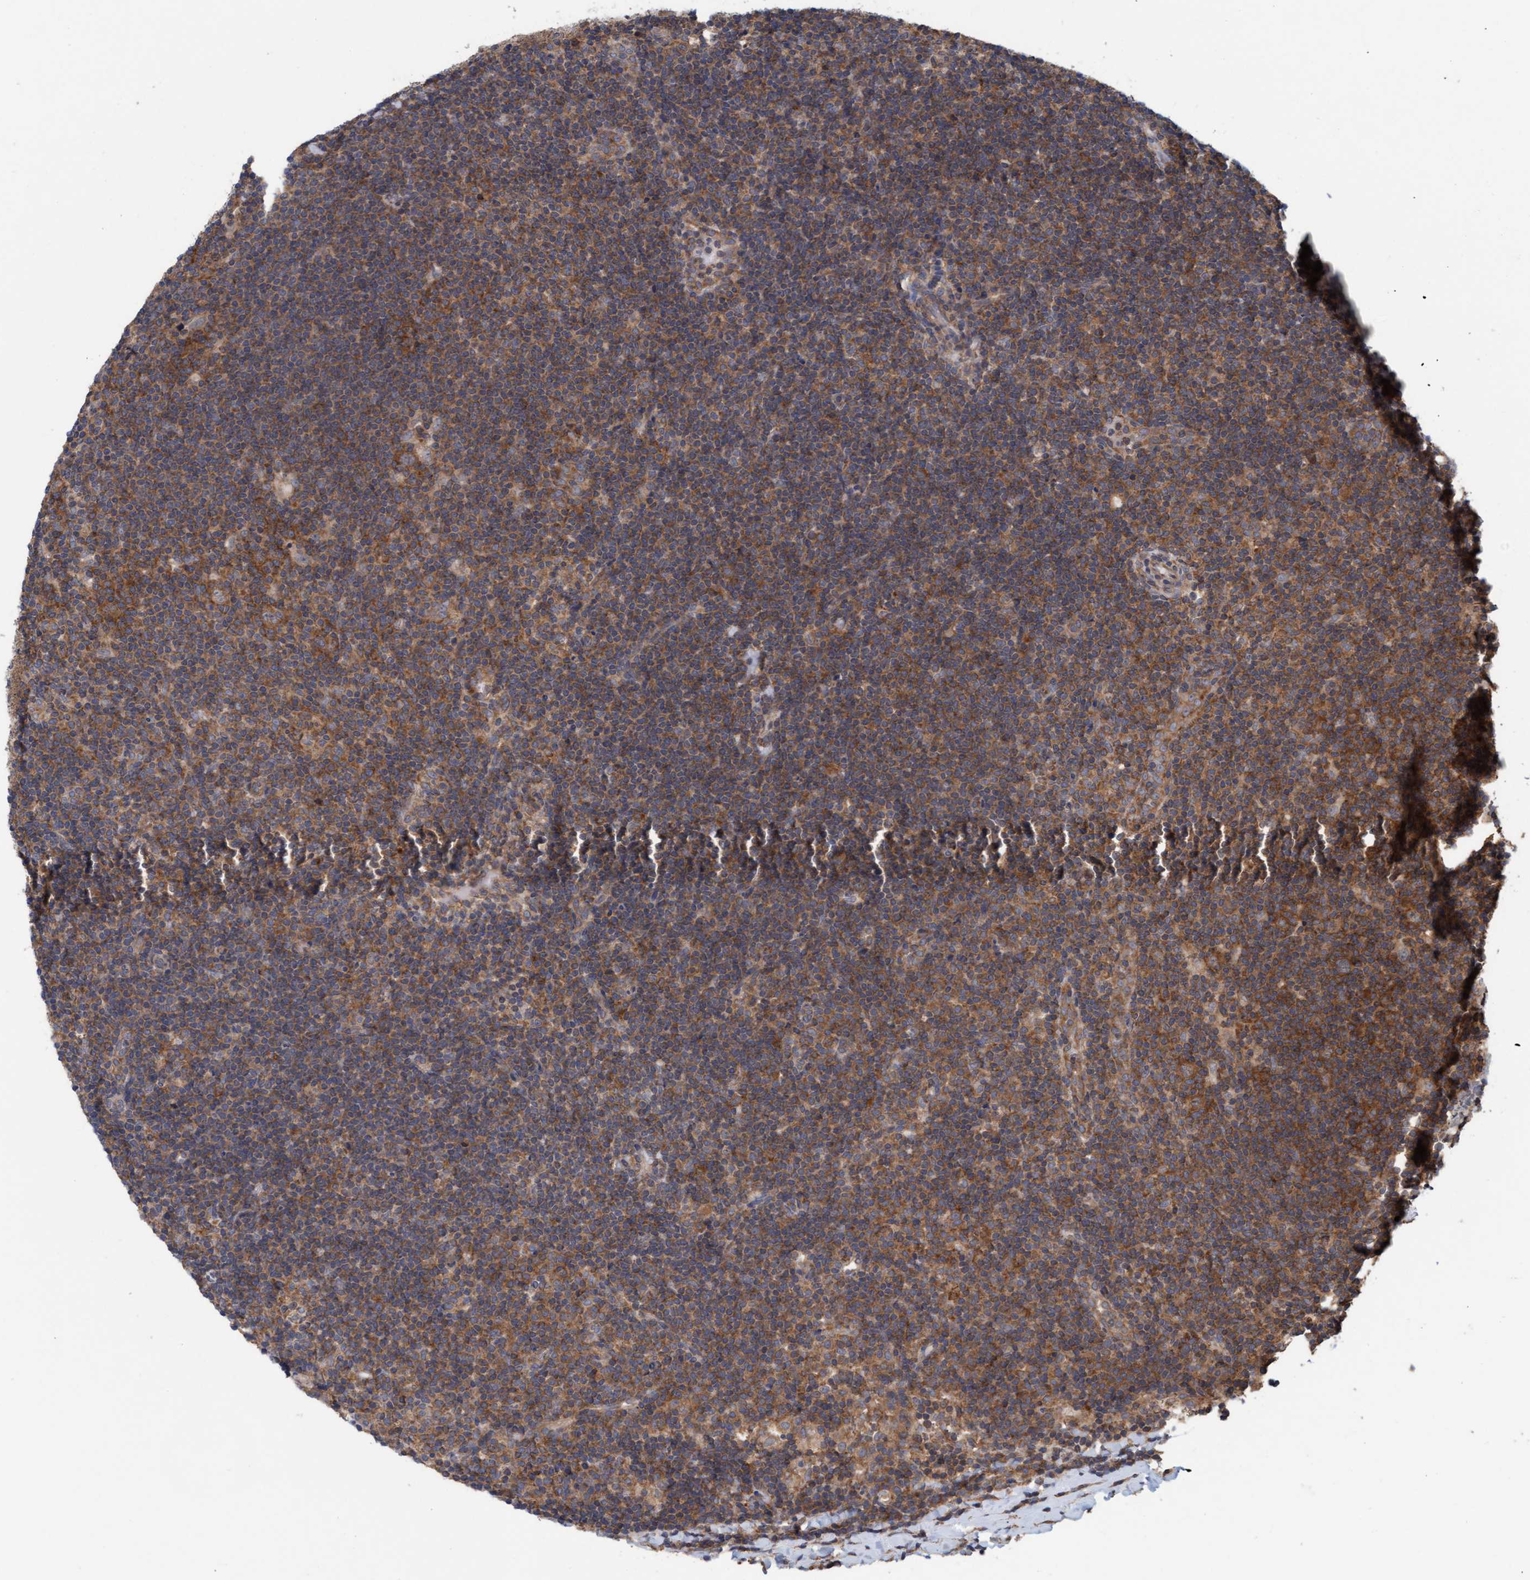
{"staining": {"intensity": "moderate", "quantity": ">75%", "location": "cytoplasmic/membranous"}, "tissue": "lymphoma", "cell_type": "Tumor cells", "image_type": "cancer", "snomed": [{"axis": "morphology", "description": "Hodgkin's disease, NOS"}, {"axis": "topography", "description": "Lymph node"}], "caption": "Protein staining shows moderate cytoplasmic/membranous positivity in about >75% of tumor cells in lymphoma.", "gene": "FXR2", "patient": {"sex": "female", "age": 57}}